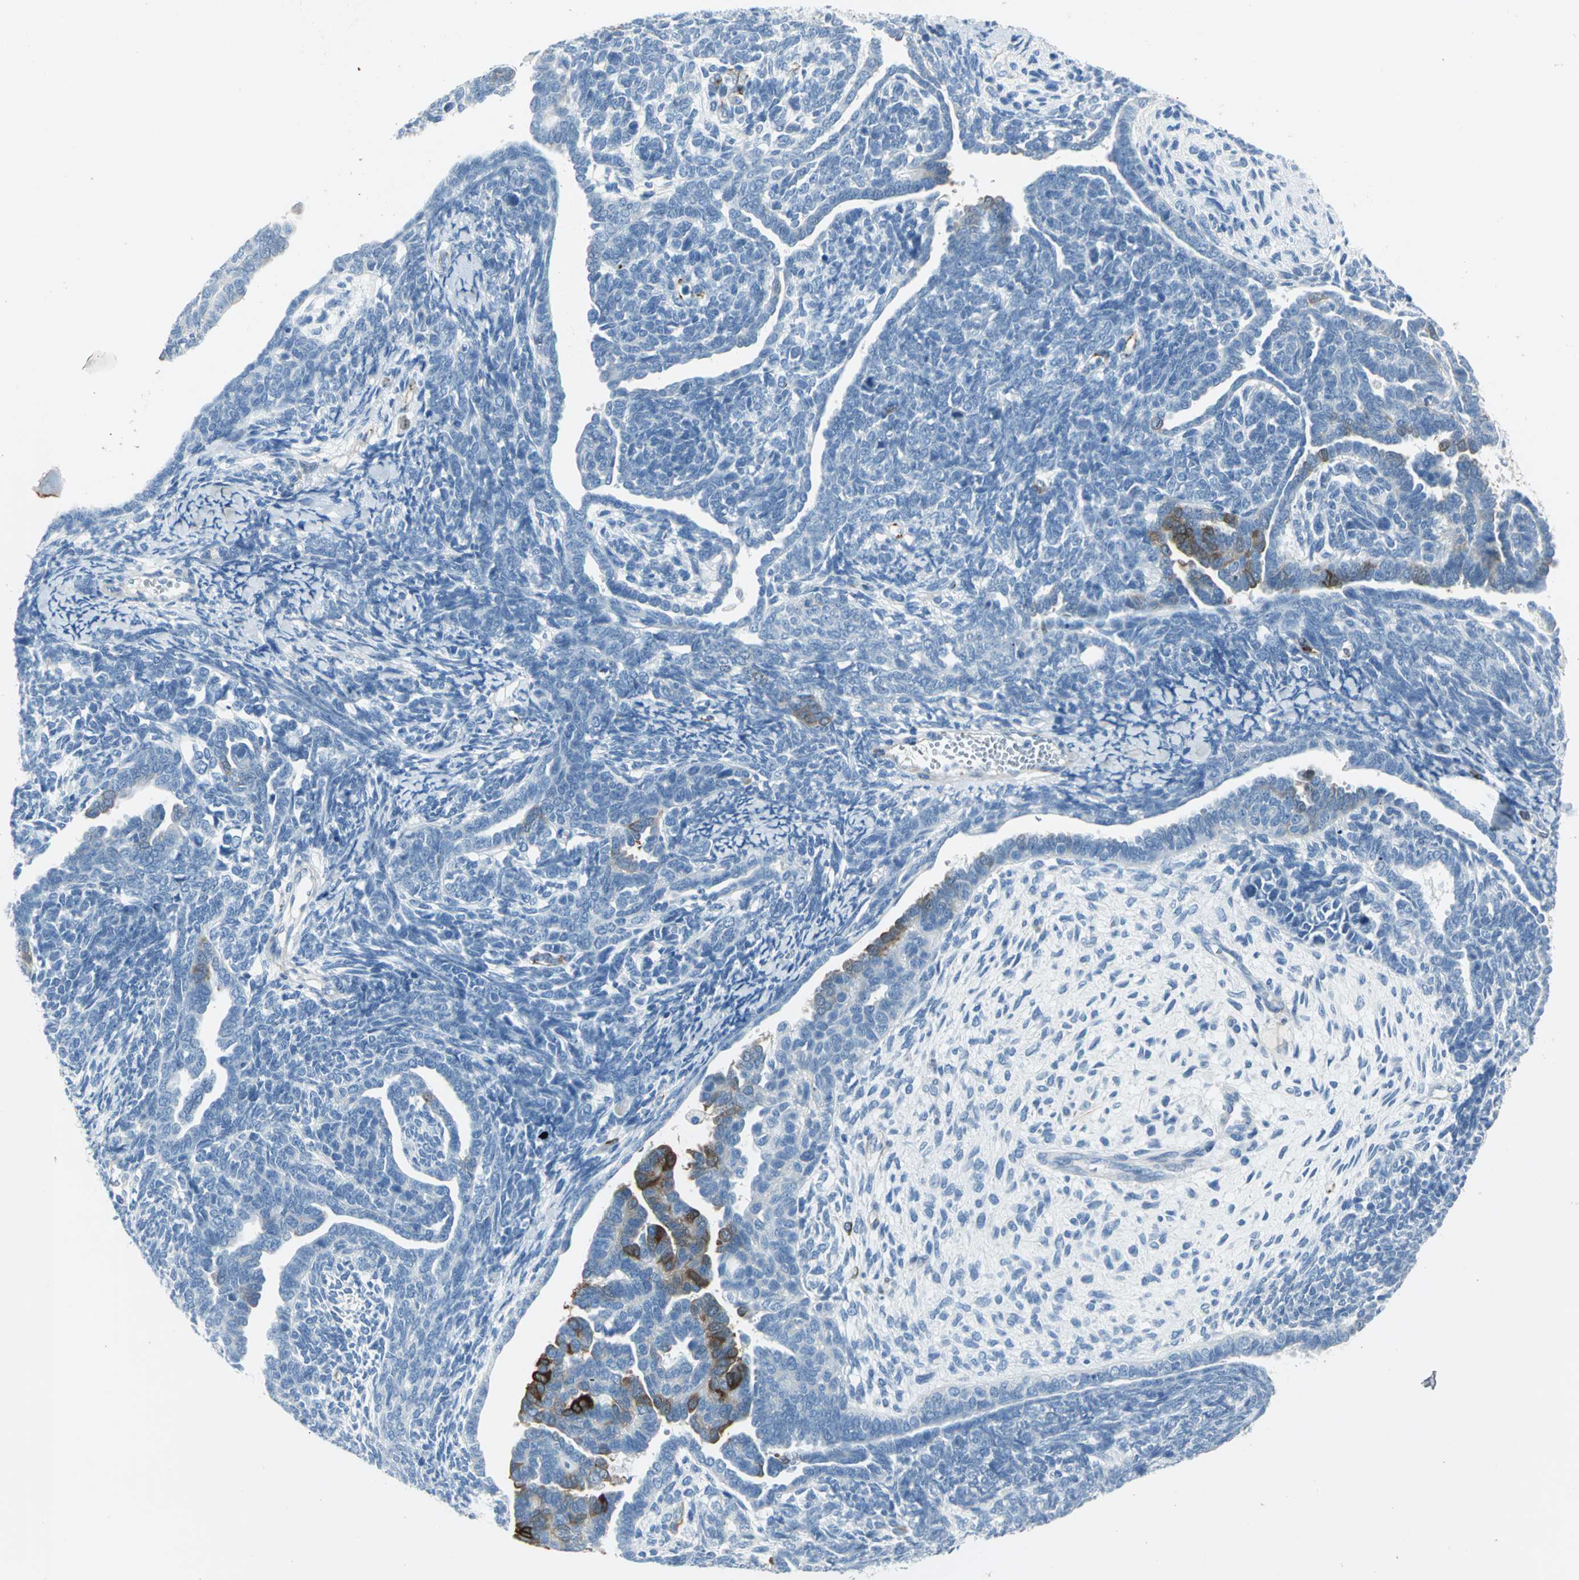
{"staining": {"intensity": "strong", "quantity": "<25%", "location": "cytoplasmic/membranous"}, "tissue": "endometrial cancer", "cell_type": "Tumor cells", "image_type": "cancer", "snomed": [{"axis": "morphology", "description": "Neoplasm, malignant, NOS"}, {"axis": "topography", "description": "Endometrium"}], "caption": "The photomicrograph shows a brown stain indicating the presence of a protein in the cytoplasmic/membranous of tumor cells in endometrial cancer (neoplasm (malignant)).", "gene": "ALOX15", "patient": {"sex": "female", "age": 74}}